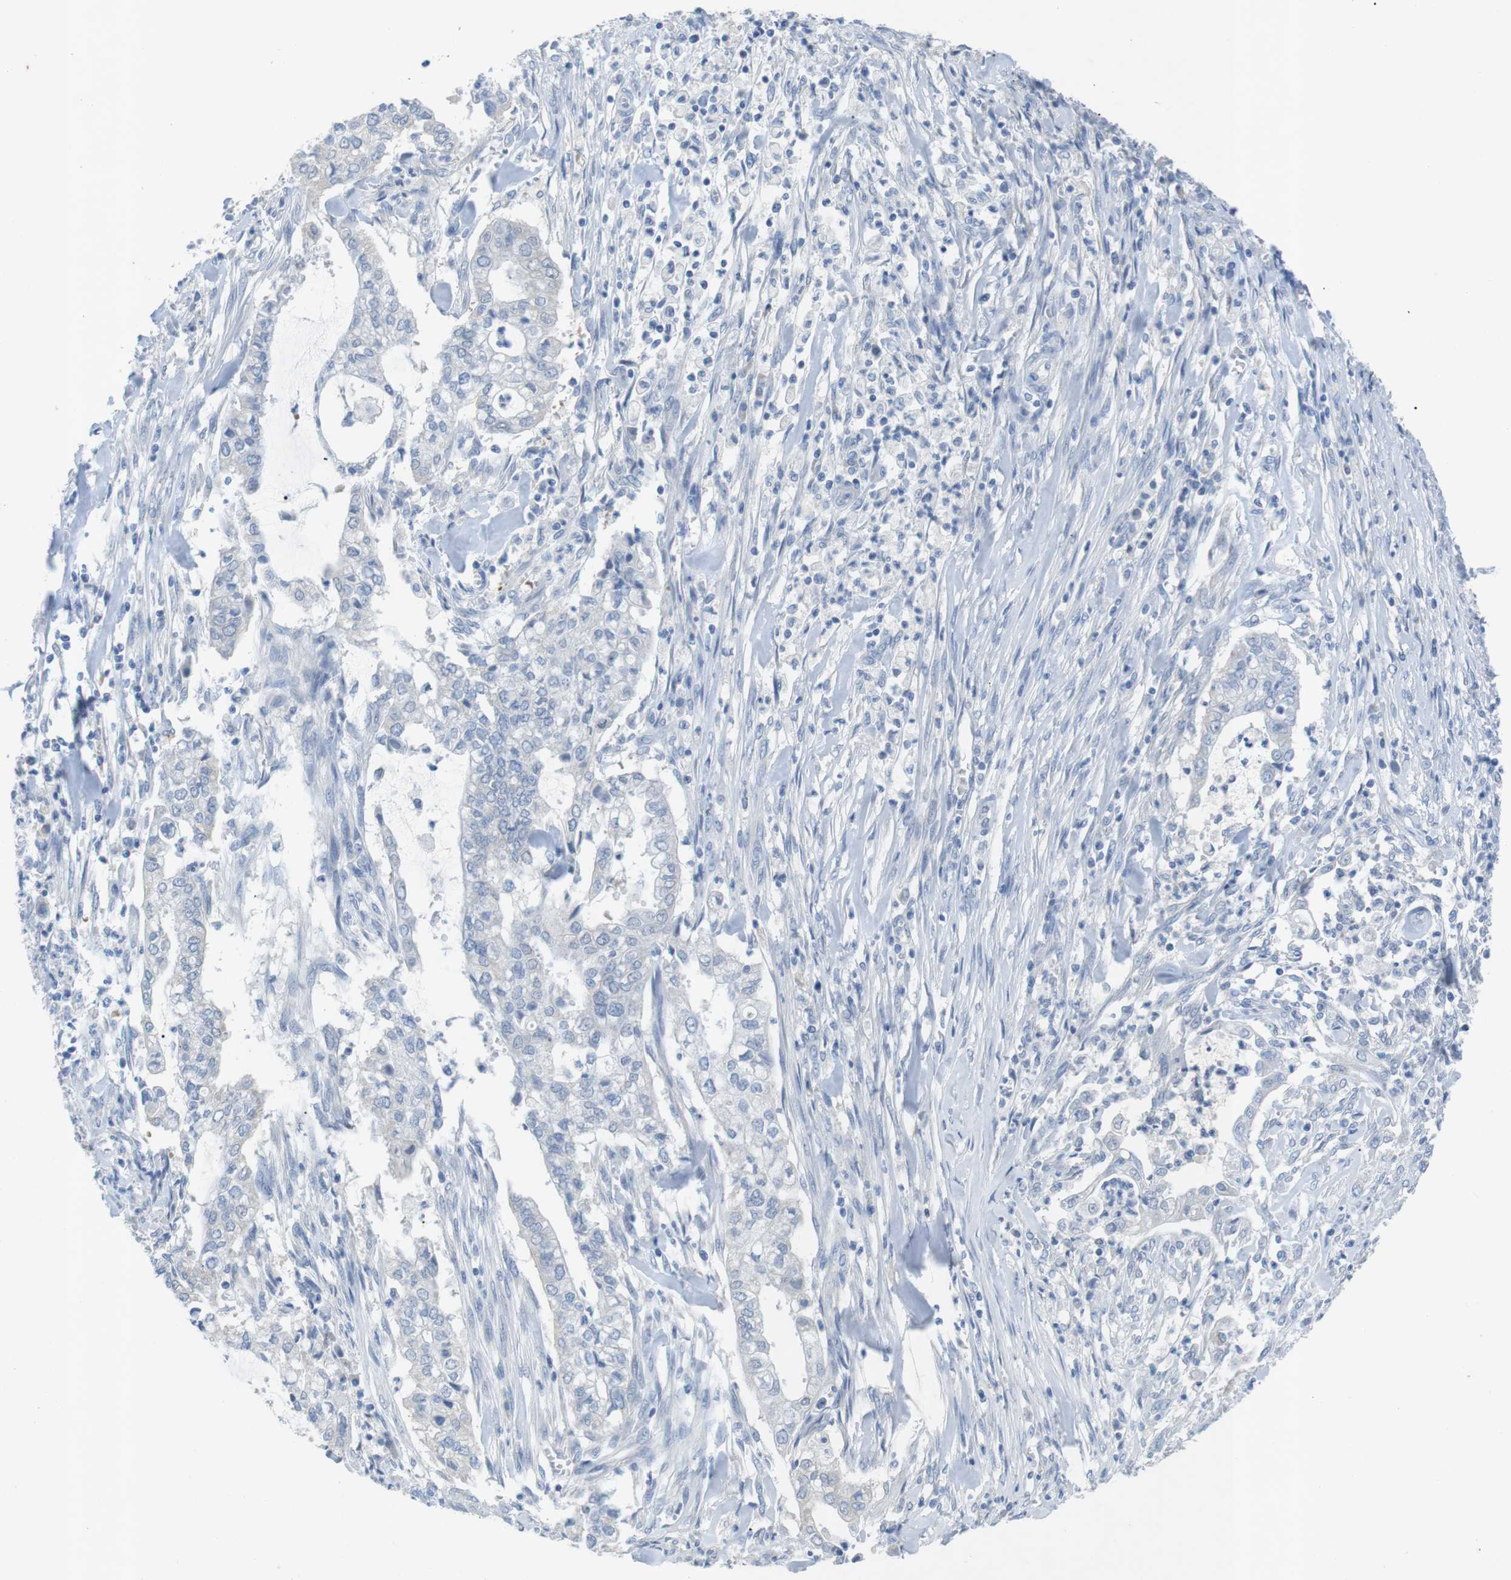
{"staining": {"intensity": "negative", "quantity": "none", "location": "none"}, "tissue": "cervical cancer", "cell_type": "Tumor cells", "image_type": "cancer", "snomed": [{"axis": "morphology", "description": "Adenocarcinoma, NOS"}, {"axis": "topography", "description": "Cervix"}], "caption": "Tumor cells show no significant expression in cervical adenocarcinoma.", "gene": "SALL4", "patient": {"sex": "female", "age": 44}}